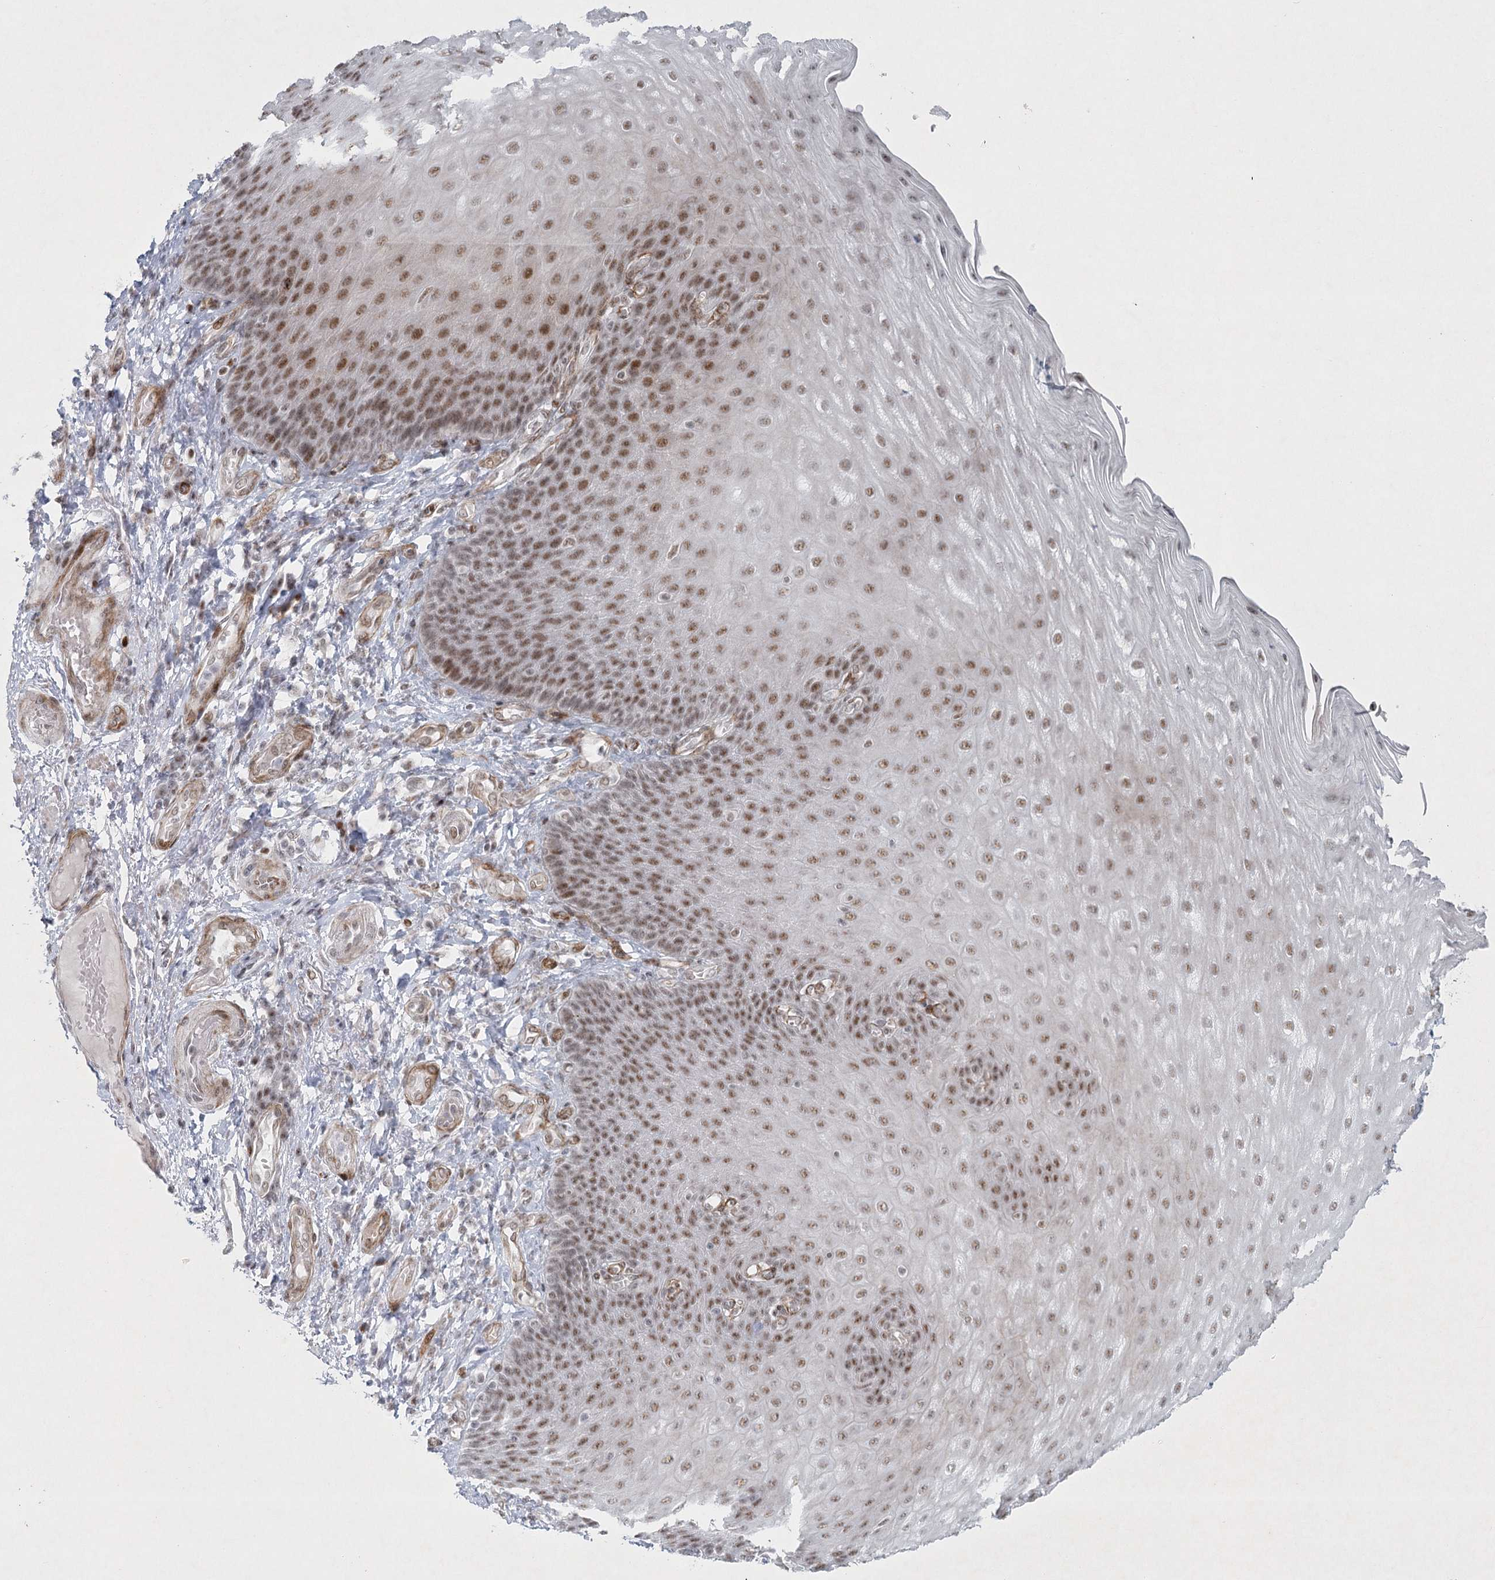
{"staining": {"intensity": "strong", "quantity": ">75%", "location": "nuclear"}, "tissue": "esophagus", "cell_type": "Squamous epithelial cells", "image_type": "normal", "snomed": [{"axis": "morphology", "description": "Normal tissue, NOS"}, {"axis": "topography", "description": "Esophagus"}], "caption": "Strong nuclear protein positivity is identified in about >75% of squamous epithelial cells in esophagus.", "gene": "U2SURP", "patient": {"sex": "male", "age": 54}}